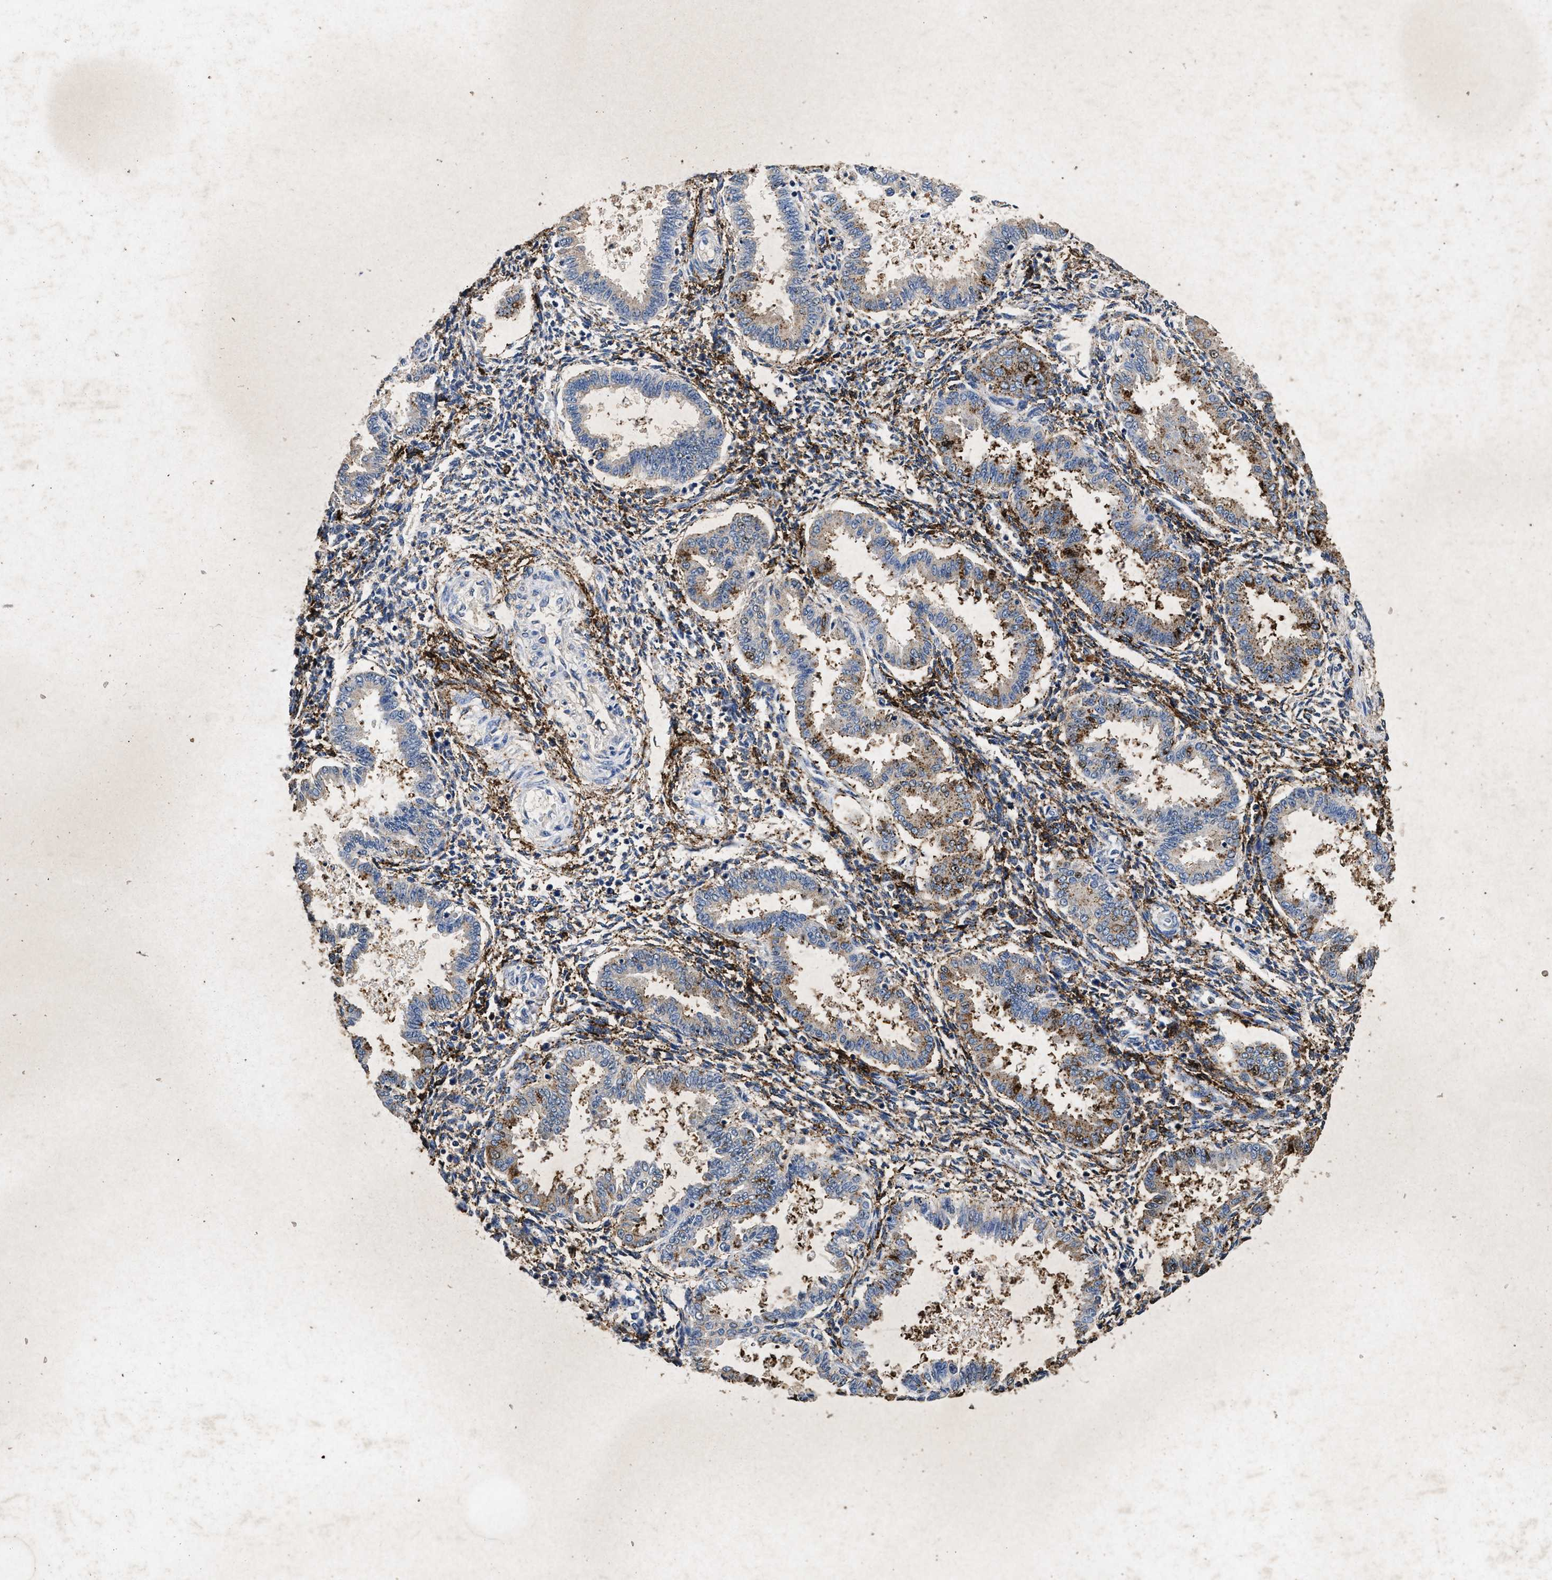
{"staining": {"intensity": "moderate", "quantity": "<25%", "location": "cytoplasmic/membranous"}, "tissue": "endometrium", "cell_type": "Cells in endometrial stroma", "image_type": "normal", "snomed": [{"axis": "morphology", "description": "Normal tissue, NOS"}, {"axis": "topography", "description": "Endometrium"}], "caption": "Immunohistochemical staining of unremarkable endometrium reveals <25% levels of moderate cytoplasmic/membranous protein expression in approximately <25% of cells in endometrial stroma.", "gene": "LTB4R2", "patient": {"sex": "female", "age": 33}}